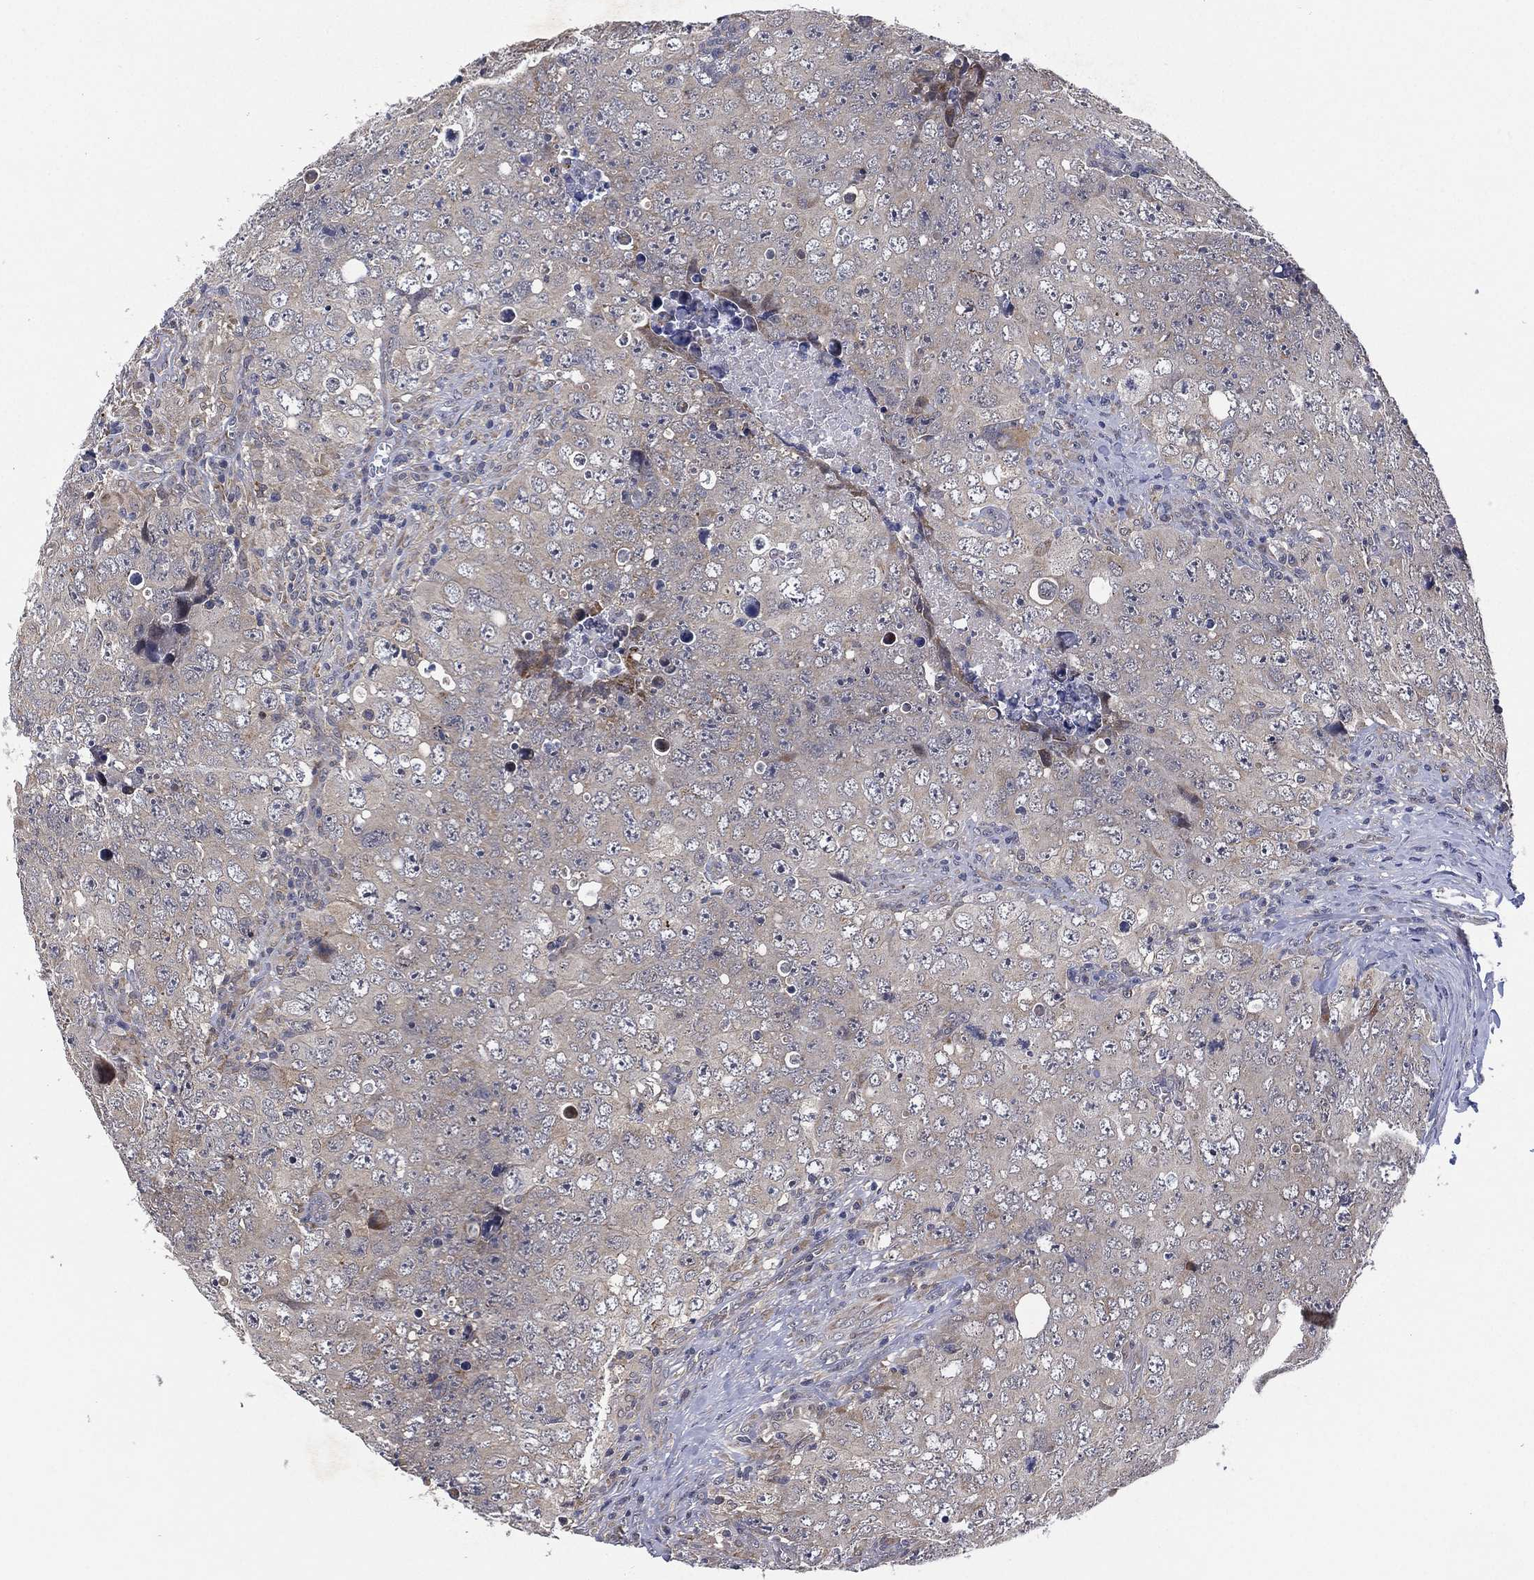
{"staining": {"intensity": "negative", "quantity": "none", "location": "none"}, "tissue": "testis cancer", "cell_type": "Tumor cells", "image_type": "cancer", "snomed": [{"axis": "morphology", "description": "Seminoma, NOS"}, {"axis": "topography", "description": "Testis"}], "caption": "Immunohistochemistry micrograph of neoplastic tissue: testis cancer stained with DAB (3,3'-diaminobenzidine) displays no significant protein positivity in tumor cells.", "gene": "SELENOO", "patient": {"sex": "male", "age": 34}}